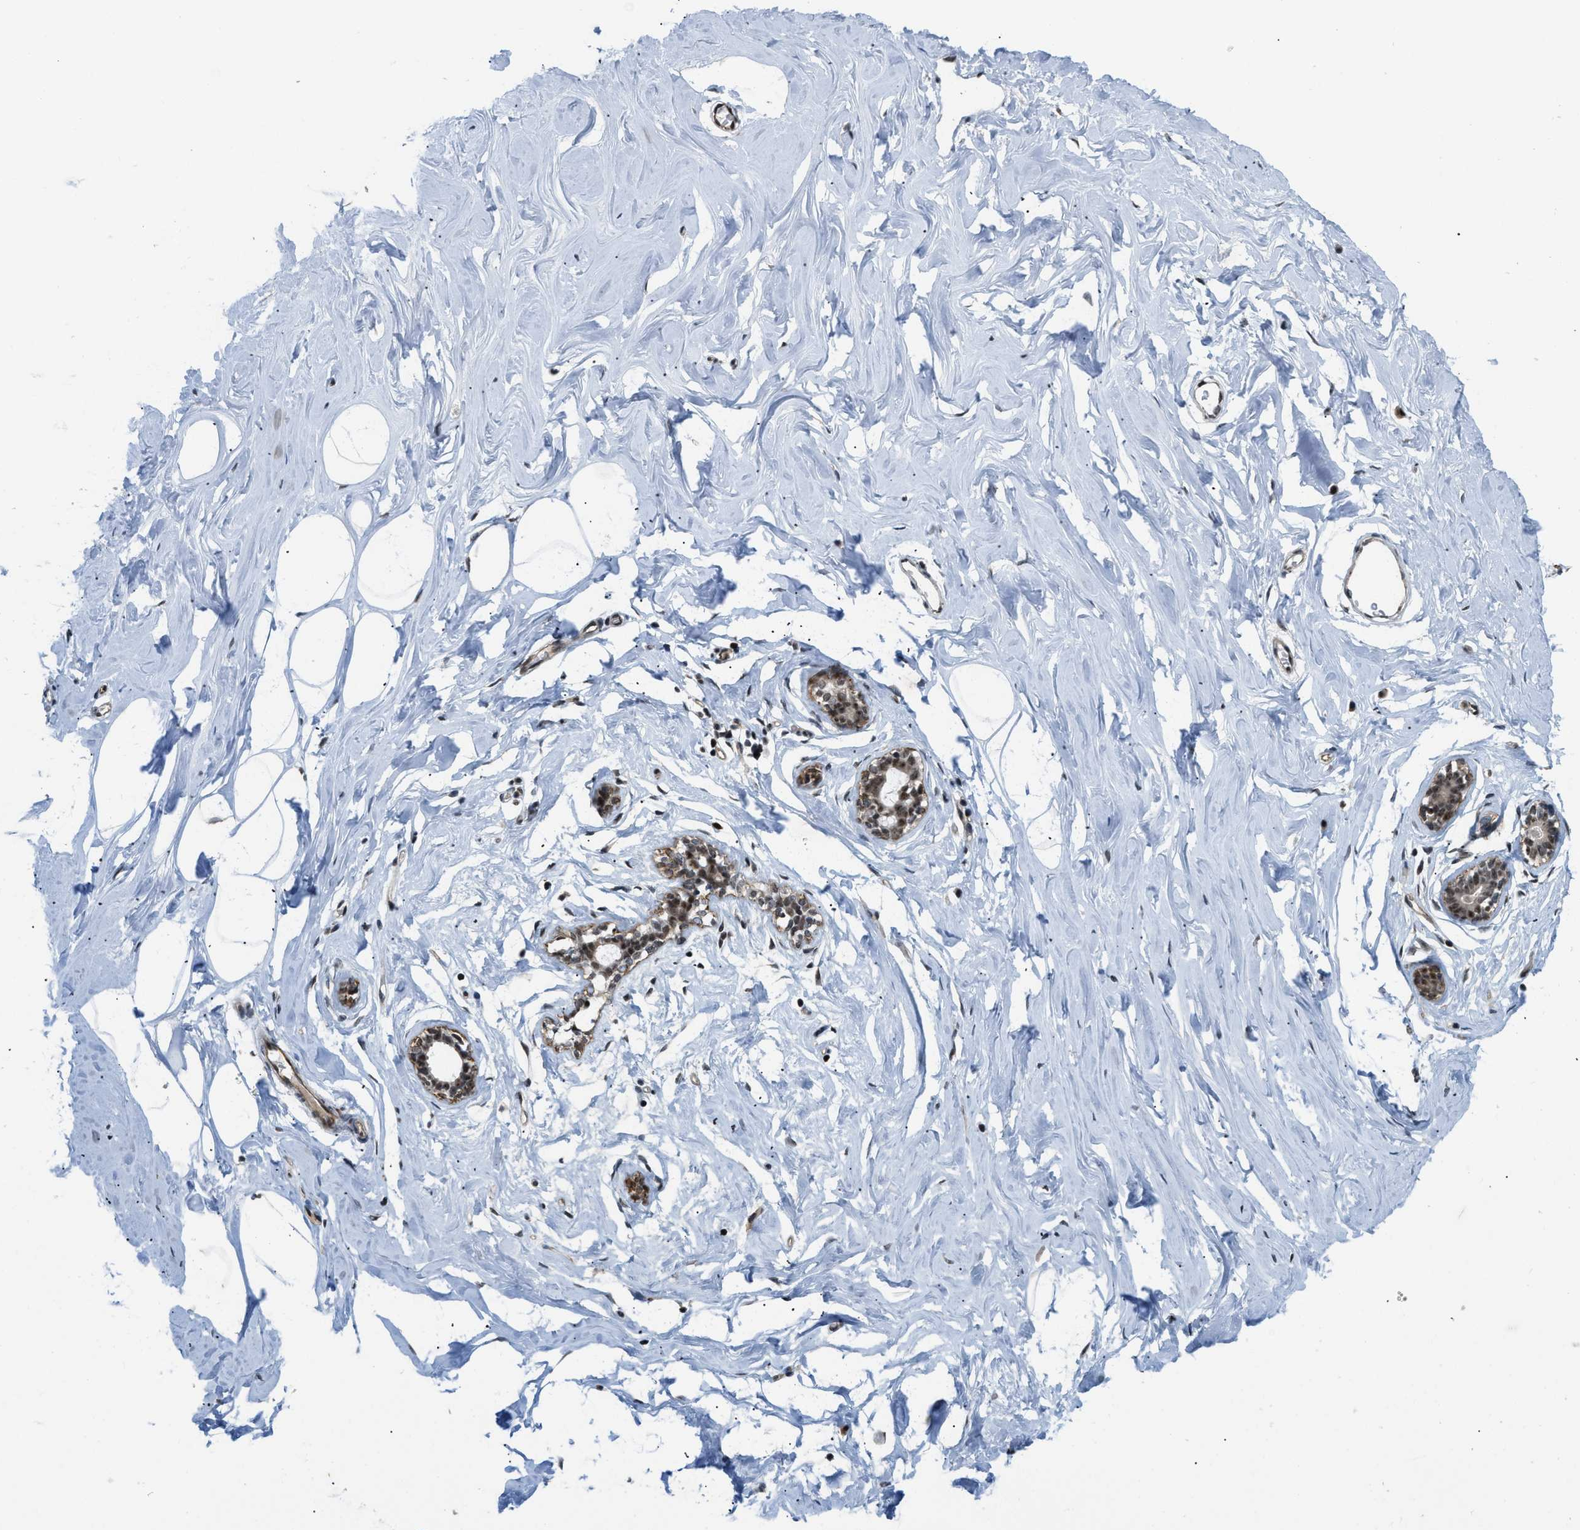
{"staining": {"intensity": "weak", "quantity": ">75%", "location": "cytoplasmic/membranous,nuclear"}, "tissue": "adipose tissue", "cell_type": "Adipocytes", "image_type": "normal", "snomed": [{"axis": "morphology", "description": "Normal tissue, NOS"}, {"axis": "morphology", "description": "Fibrosis, NOS"}, {"axis": "topography", "description": "Breast"}, {"axis": "topography", "description": "Adipose tissue"}], "caption": "Adipose tissue stained with immunohistochemistry exhibits weak cytoplasmic/membranous,nuclear expression in approximately >75% of adipocytes.", "gene": "E2F1", "patient": {"sex": "female", "age": 39}}